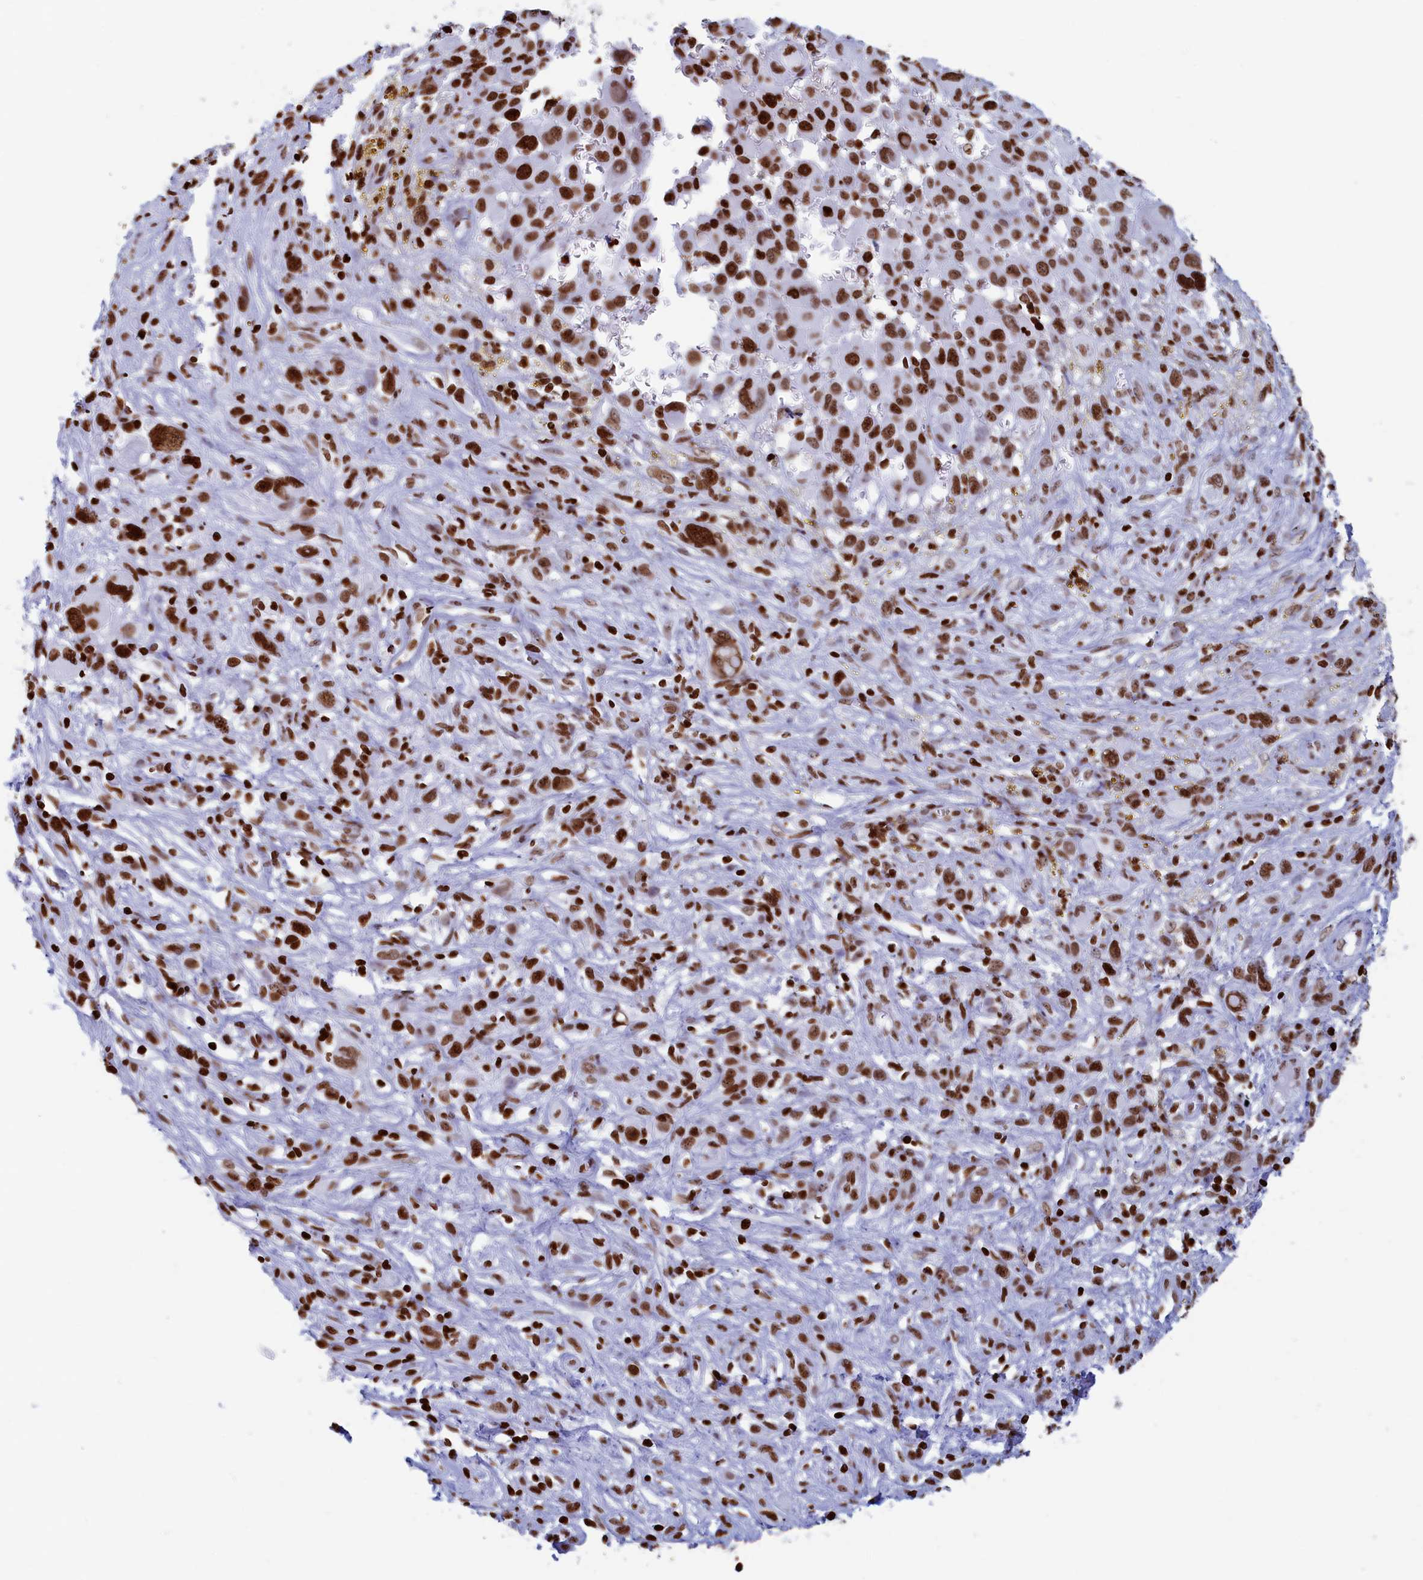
{"staining": {"intensity": "strong", "quantity": ">75%", "location": "nuclear"}, "tissue": "melanoma", "cell_type": "Tumor cells", "image_type": "cancer", "snomed": [{"axis": "morphology", "description": "Malignant melanoma, NOS"}, {"axis": "topography", "description": "Skin of trunk"}], "caption": "Immunohistochemistry image of melanoma stained for a protein (brown), which shows high levels of strong nuclear staining in approximately >75% of tumor cells.", "gene": "APOBEC3A", "patient": {"sex": "male", "age": 71}}